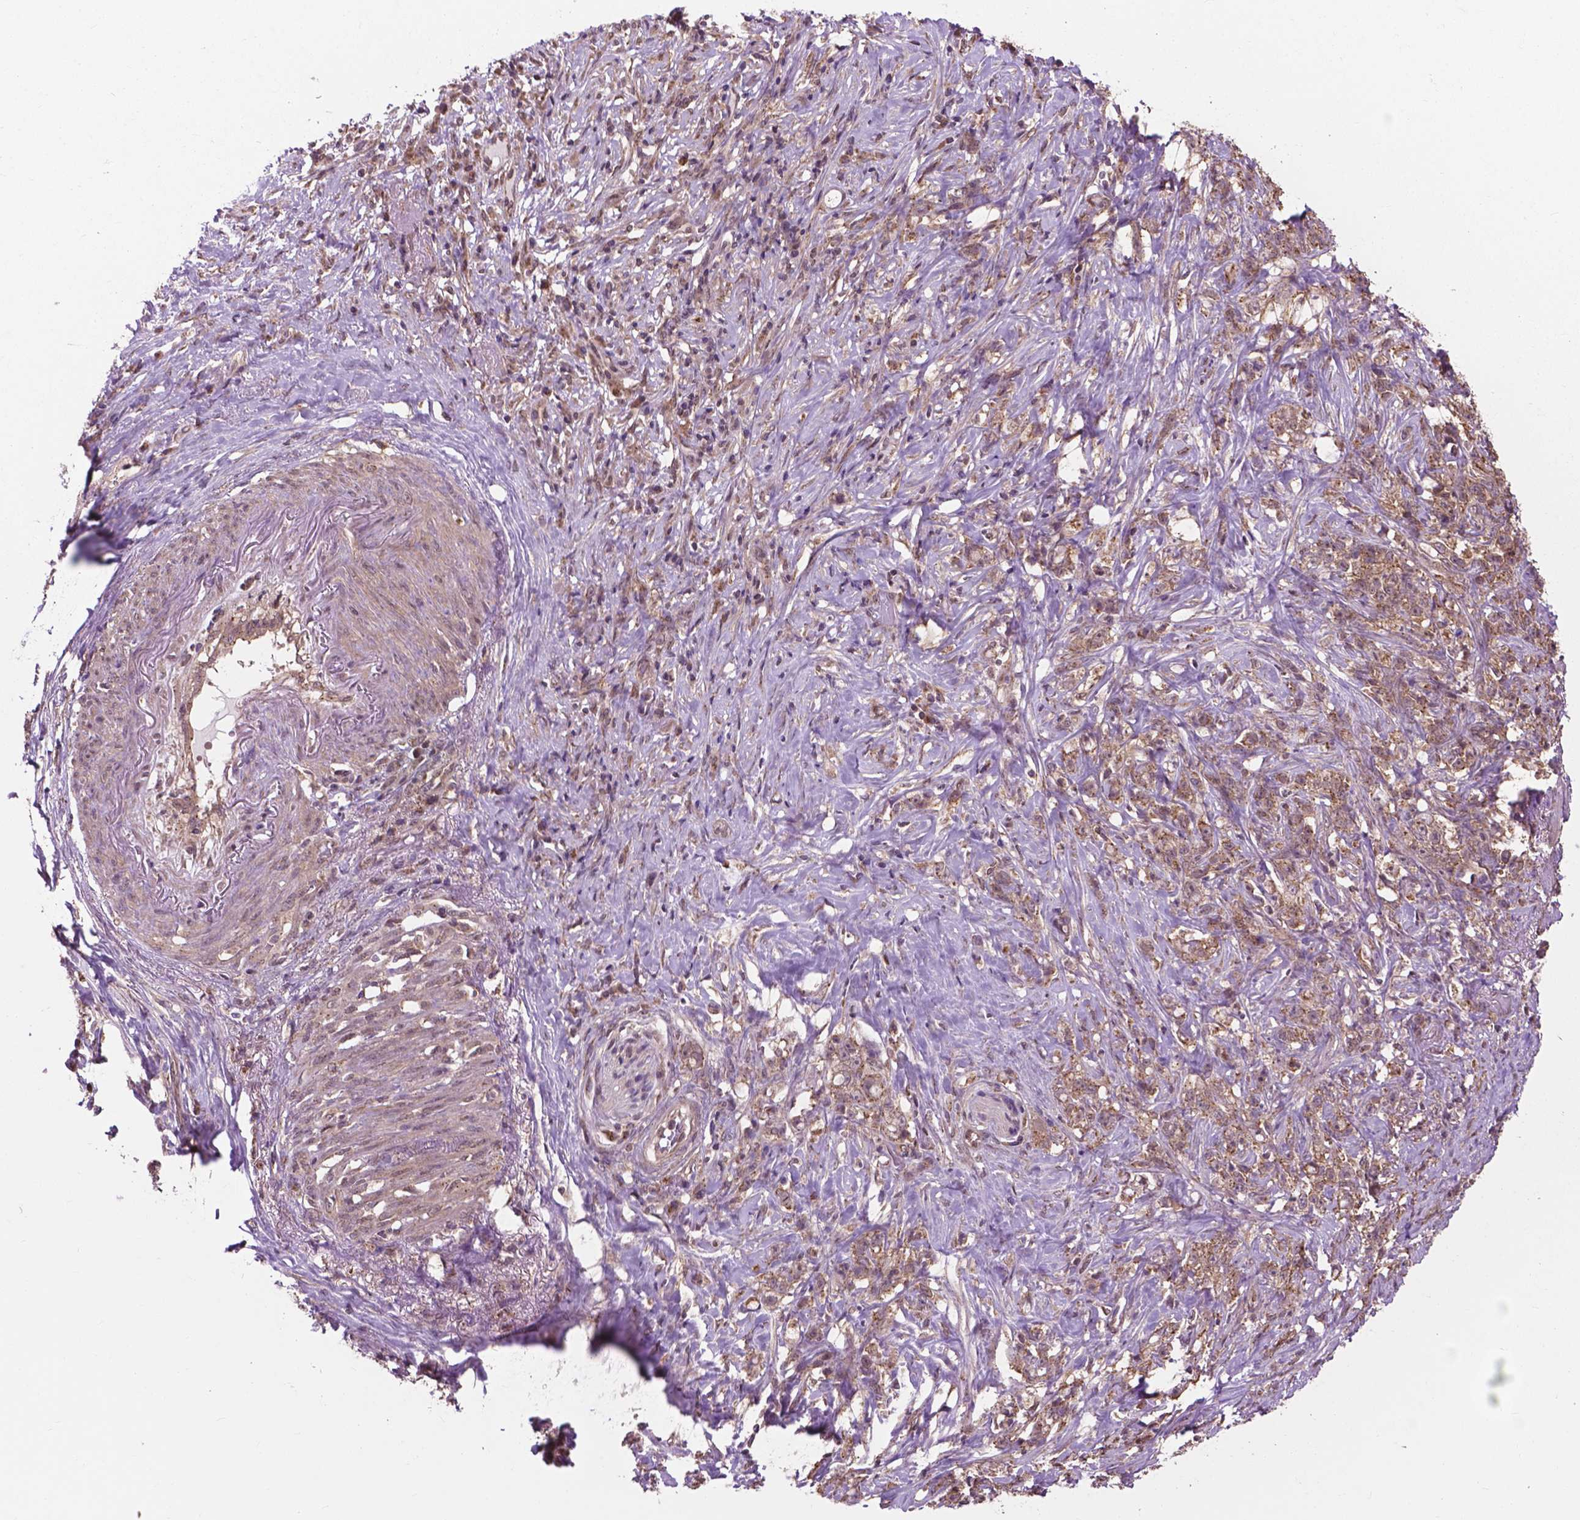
{"staining": {"intensity": "weak", "quantity": ">75%", "location": "cytoplasmic/membranous"}, "tissue": "stomach cancer", "cell_type": "Tumor cells", "image_type": "cancer", "snomed": [{"axis": "morphology", "description": "Adenocarcinoma, NOS"}, {"axis": "topography", "description": "Stomach, lower"}], "caption": "High-power microscopy captured an immunohistochemistry micrograph of stomach cancer, revealing weak cytoplasmic/membranous positivity in approximately >75% of tumor cells.", "gene": "PPP1CB", "patient": {"sex": "male", "age": 88}}